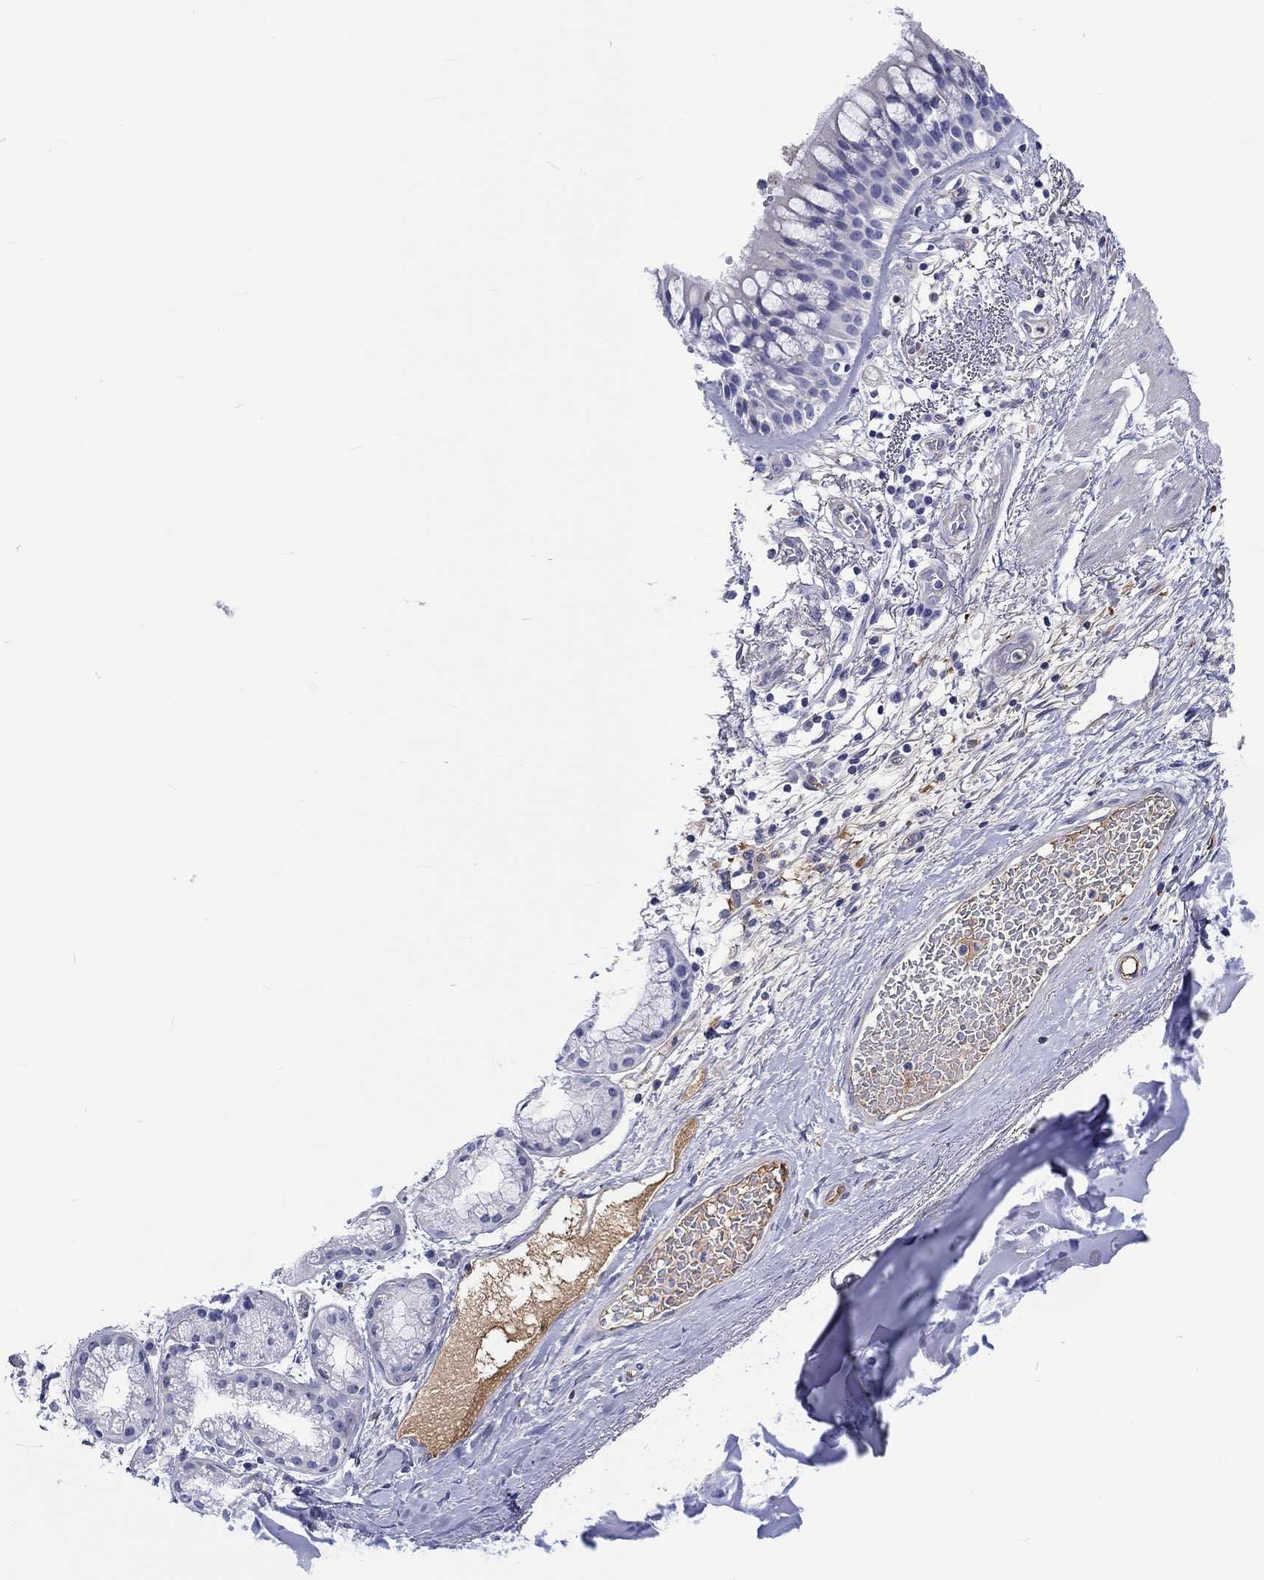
{"staining": {"intensity": "negative", "quantity": "none", "location": "none"}, "tissue": "bronchus", "cell_type": "Respiratory epithelial cells", "image_type": "normal", "snomed": [{"axis": "morphology", "description": "Normal tissue, NOS"}, {"axis": "topography", "description": "Bronchus"}, {"axis": "topography", "description": "Lung"}], "caption": "Histopathology image shows no protein positivity in respiratory epithelial cells of normal bronchus. (DAB (3,3'-diaminobenzidine) IHC, high magnification).", "gene": "CDY1B", "patient": {"sex": "female", "age": 57}}